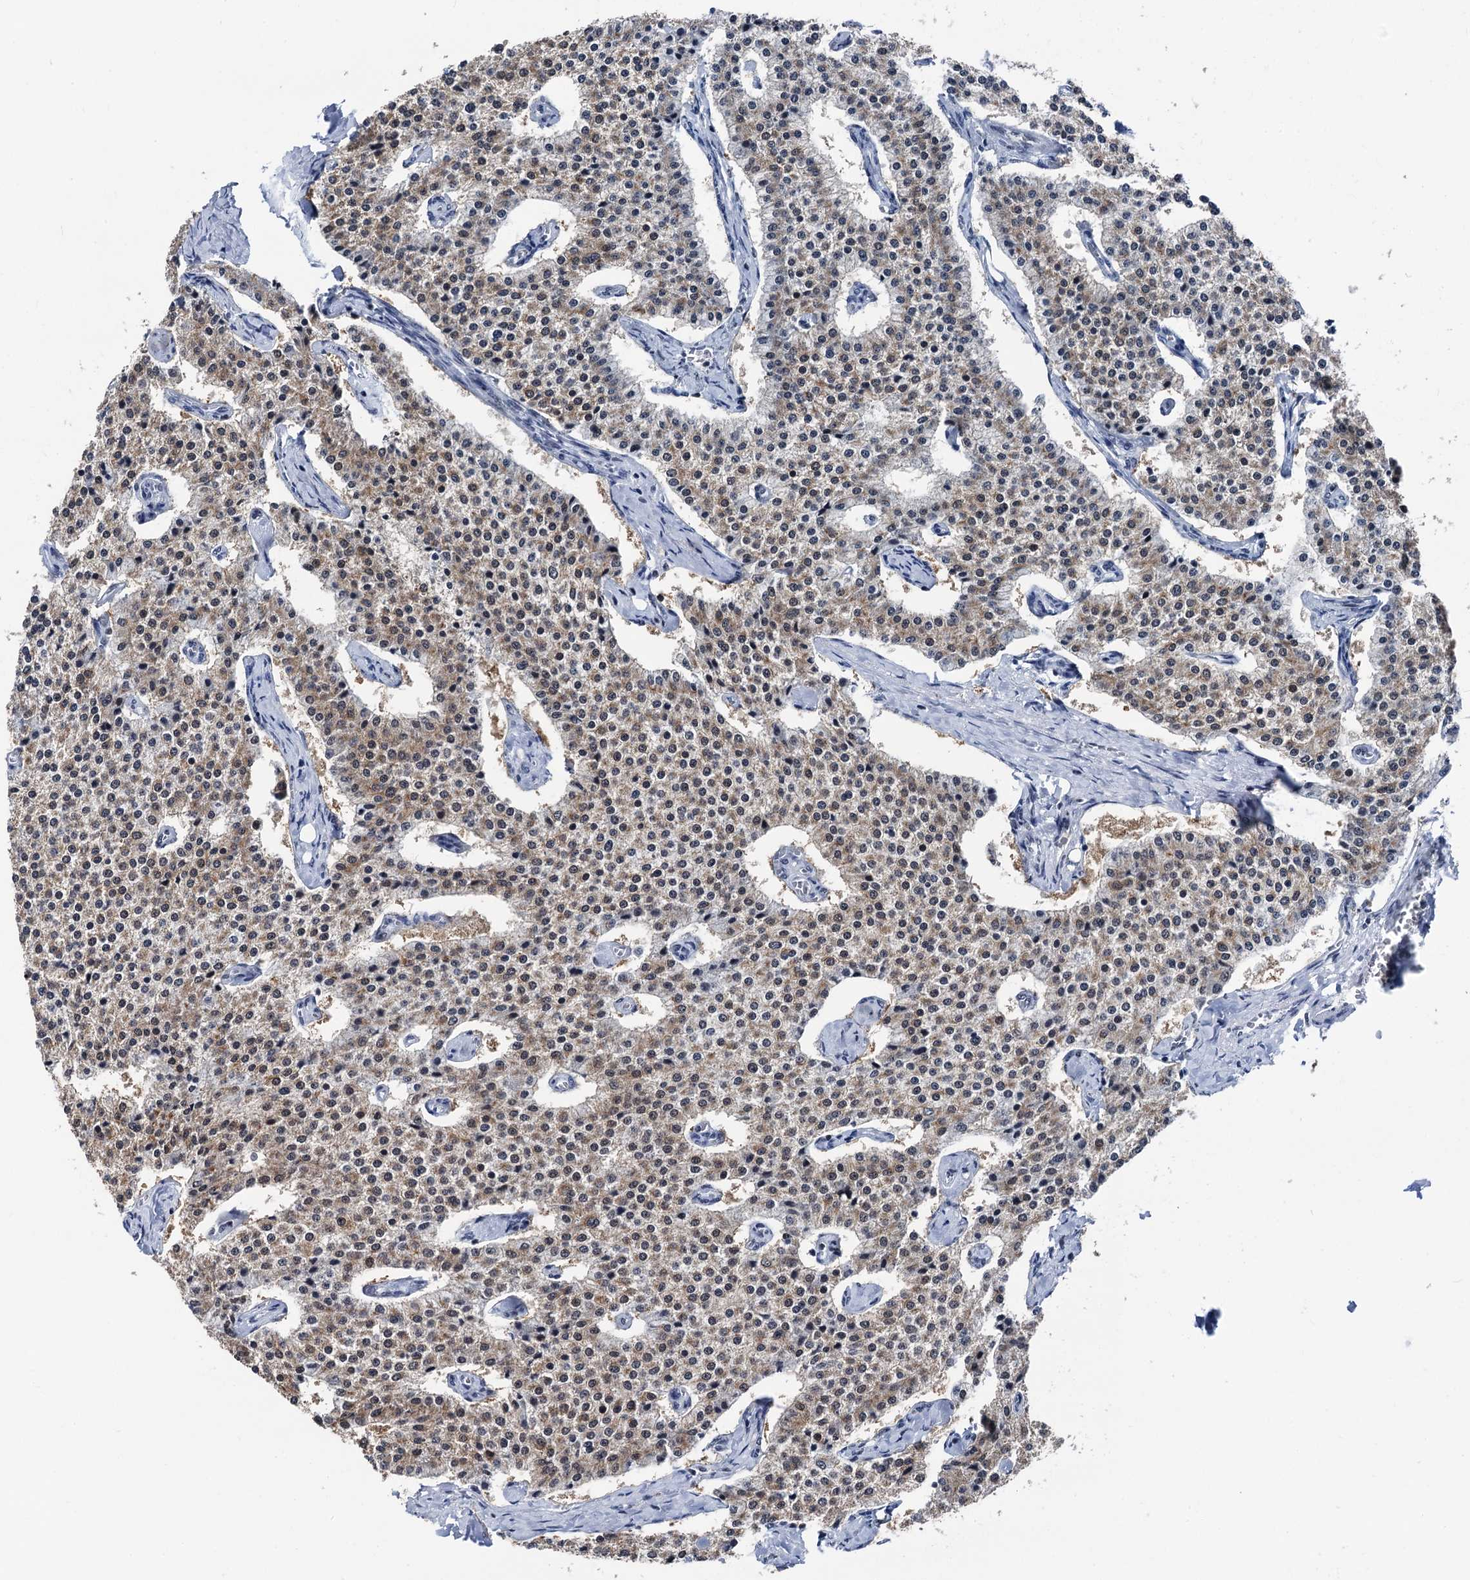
{"staining": {"intensity": "moderate", "quantity": "<25%", "location": "cytoplasmic/membranous"}, "tissue": "carcinoid", "cell_type": "Tumor cells", "image_type": "cancer", "snomed": [{"axis": "morphology", "description": "Carcinoid, malignant, NOS"}, {"axis": "topography", "description": "Colon"}], "caption": "Approximately <25% of tumor cells in human carcinoid display moderate cytoplasmic/membranous protein positivity as visualized by brown immunohistochemical staining.", "gene": "DDX23", "patient": {"sex": "female", "age": 52}}